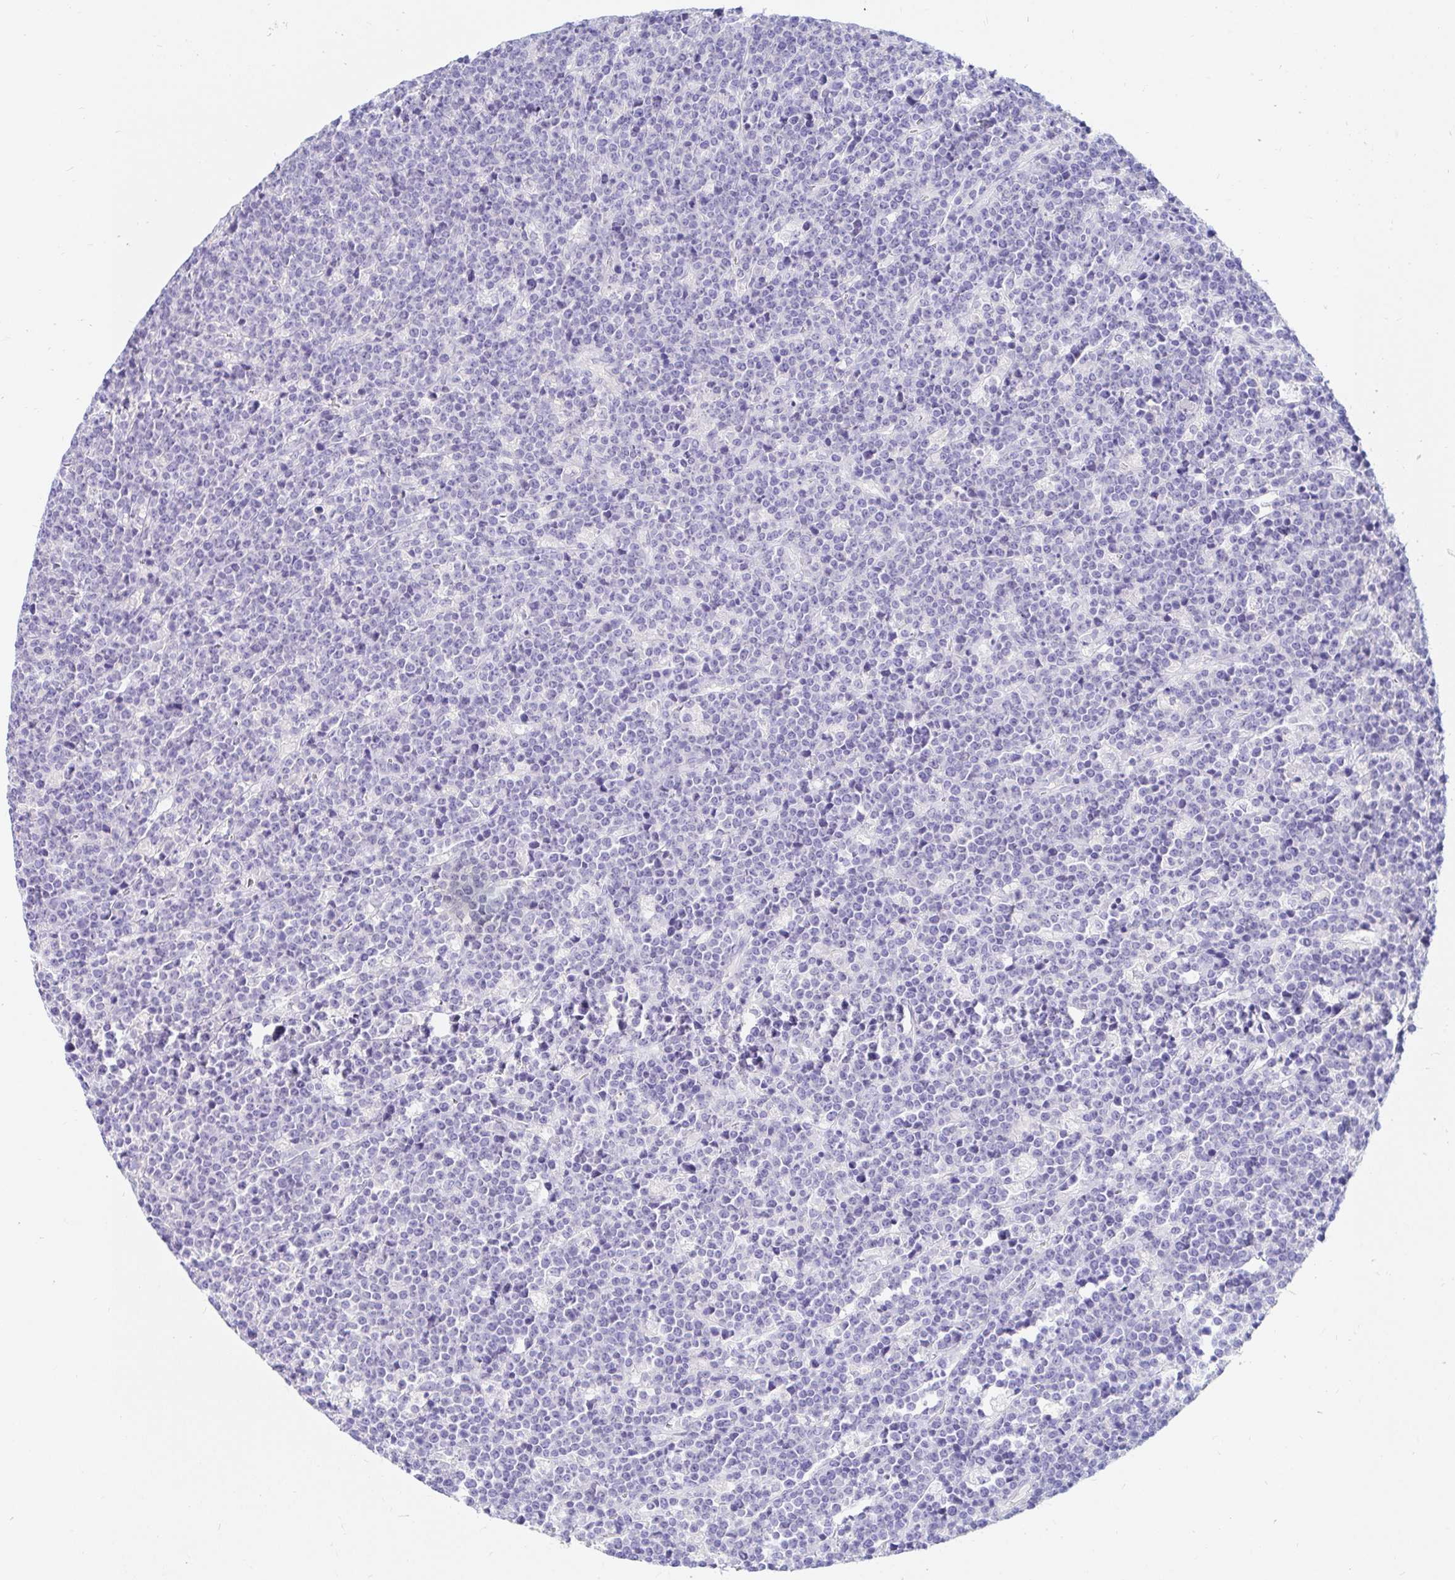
{"staining": {"intensity": "negative", "quantity": "none", "location": "none"}, "tissue": "lymphoma", "cell_type": "Tumor cells", "image_type": "cancer", "snomed": [{"axis": "morphology", "description": "Malignant lymphoma, non-Hodgkin's type, High grade"}, {"axis": "topography", "description": "Ovary"}], "caption": "A photomicrograph of human high-grade malignant lymphoma, non-Hodgkin's type is negative for staining in tumor cells.", "gene": "NR2E1", "patient": {"sex": "female", "age": 56}}